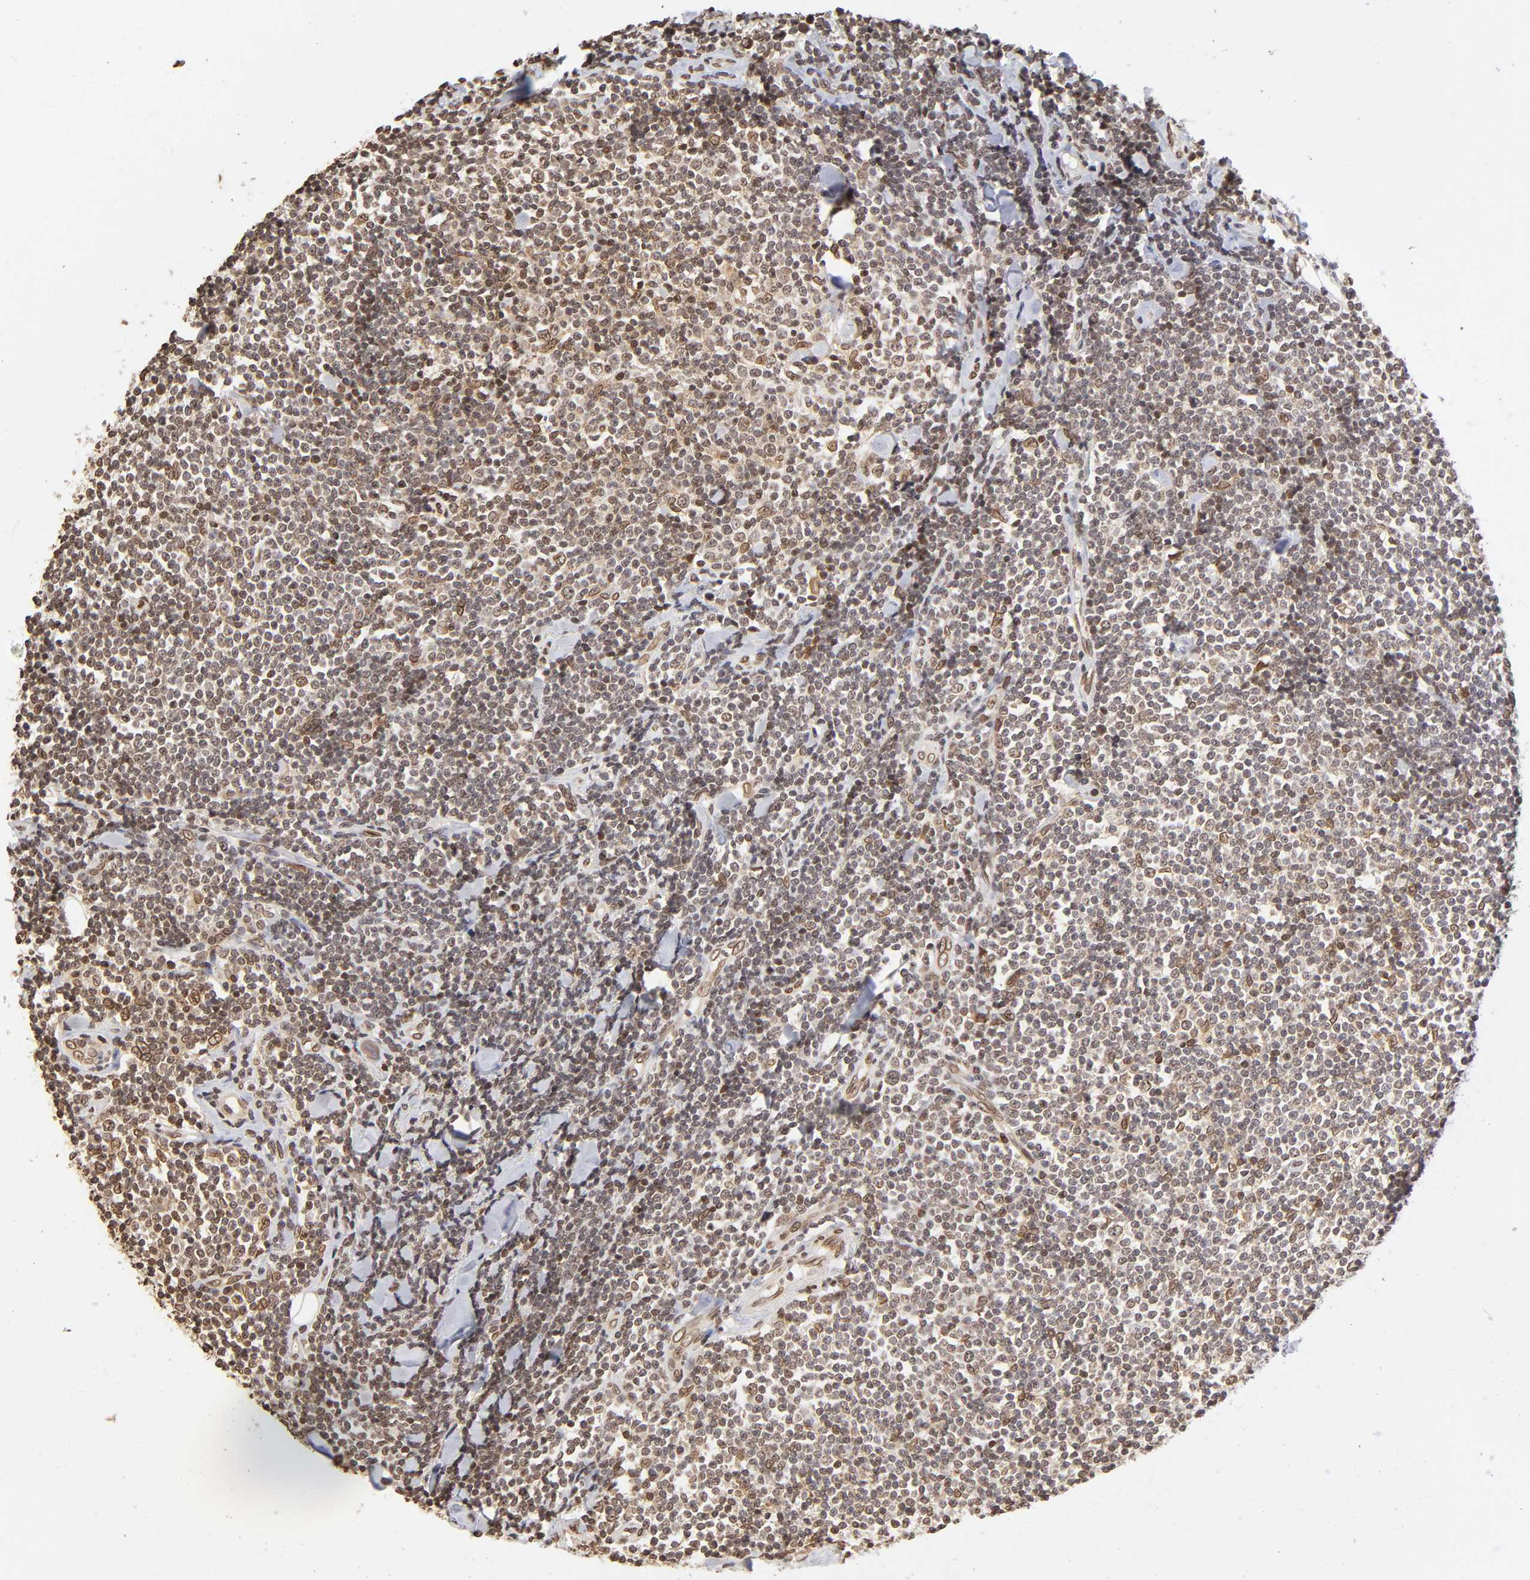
{"staining": {"intensity": "weak", "quantity": ">75%", "location": "cytoplasmic/membranous,nuclear"}, "tissue": "lymphoma", "cell_type": "Tumor cells", "image_type": "cancer", "snomed": [{"axis": "morphology", "description": "Malignant lymphoma, non-Hodgkin's type, Low grade"}, {"axis": "topography", "description": "Soft tissue"}], "caption": "This photomicrograph shows lymphoma stained with immunohistochemistry (IHC) to label a protein in brown. The cytoplasmic/membranous and nuclear of tumor cells show weak positivity for the protein. Nuclei are counter-stained blue.", "gene": "MLLT6", "patient": {"sex": "male", "age": 92}}